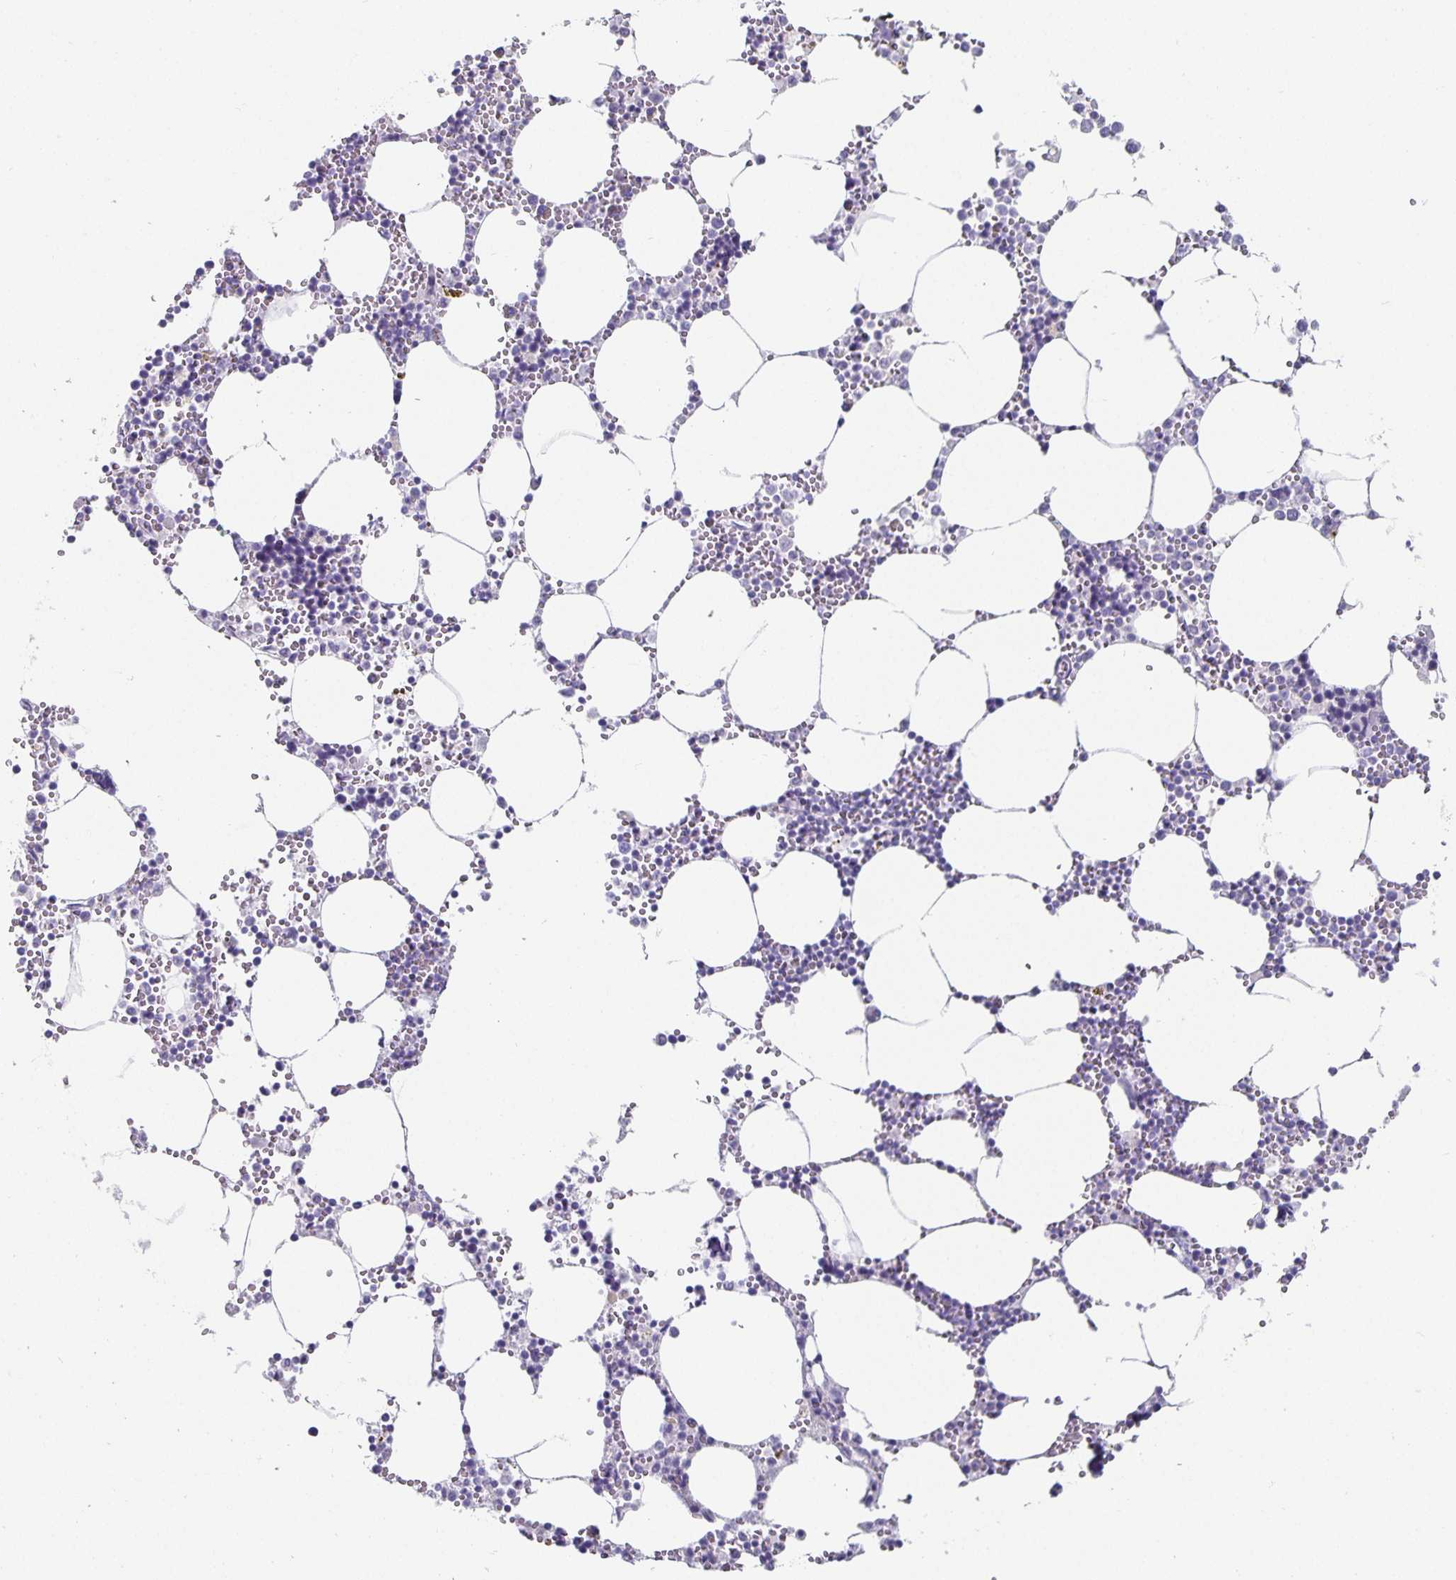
{"staining": {"intensity": "negative", "quantity": "none", "location": "none"}, "tissue": "bone marrow", "cell_type": "Hematopoietic cells", "image_type": "normal", "snomed": [{"axis": "morphology", "description": "Normal tissue, NOS"}, {"axis": "topography", "description": "Bone marrow"}], "caption": "Immunohistochemistry histopathology image of normal bone marrow: bone marrow stained with DAB displays no significant protein positivity in hematopoietic cells.", "gene": "CHGA", "patient": {"sex": "male", "age": 54}}